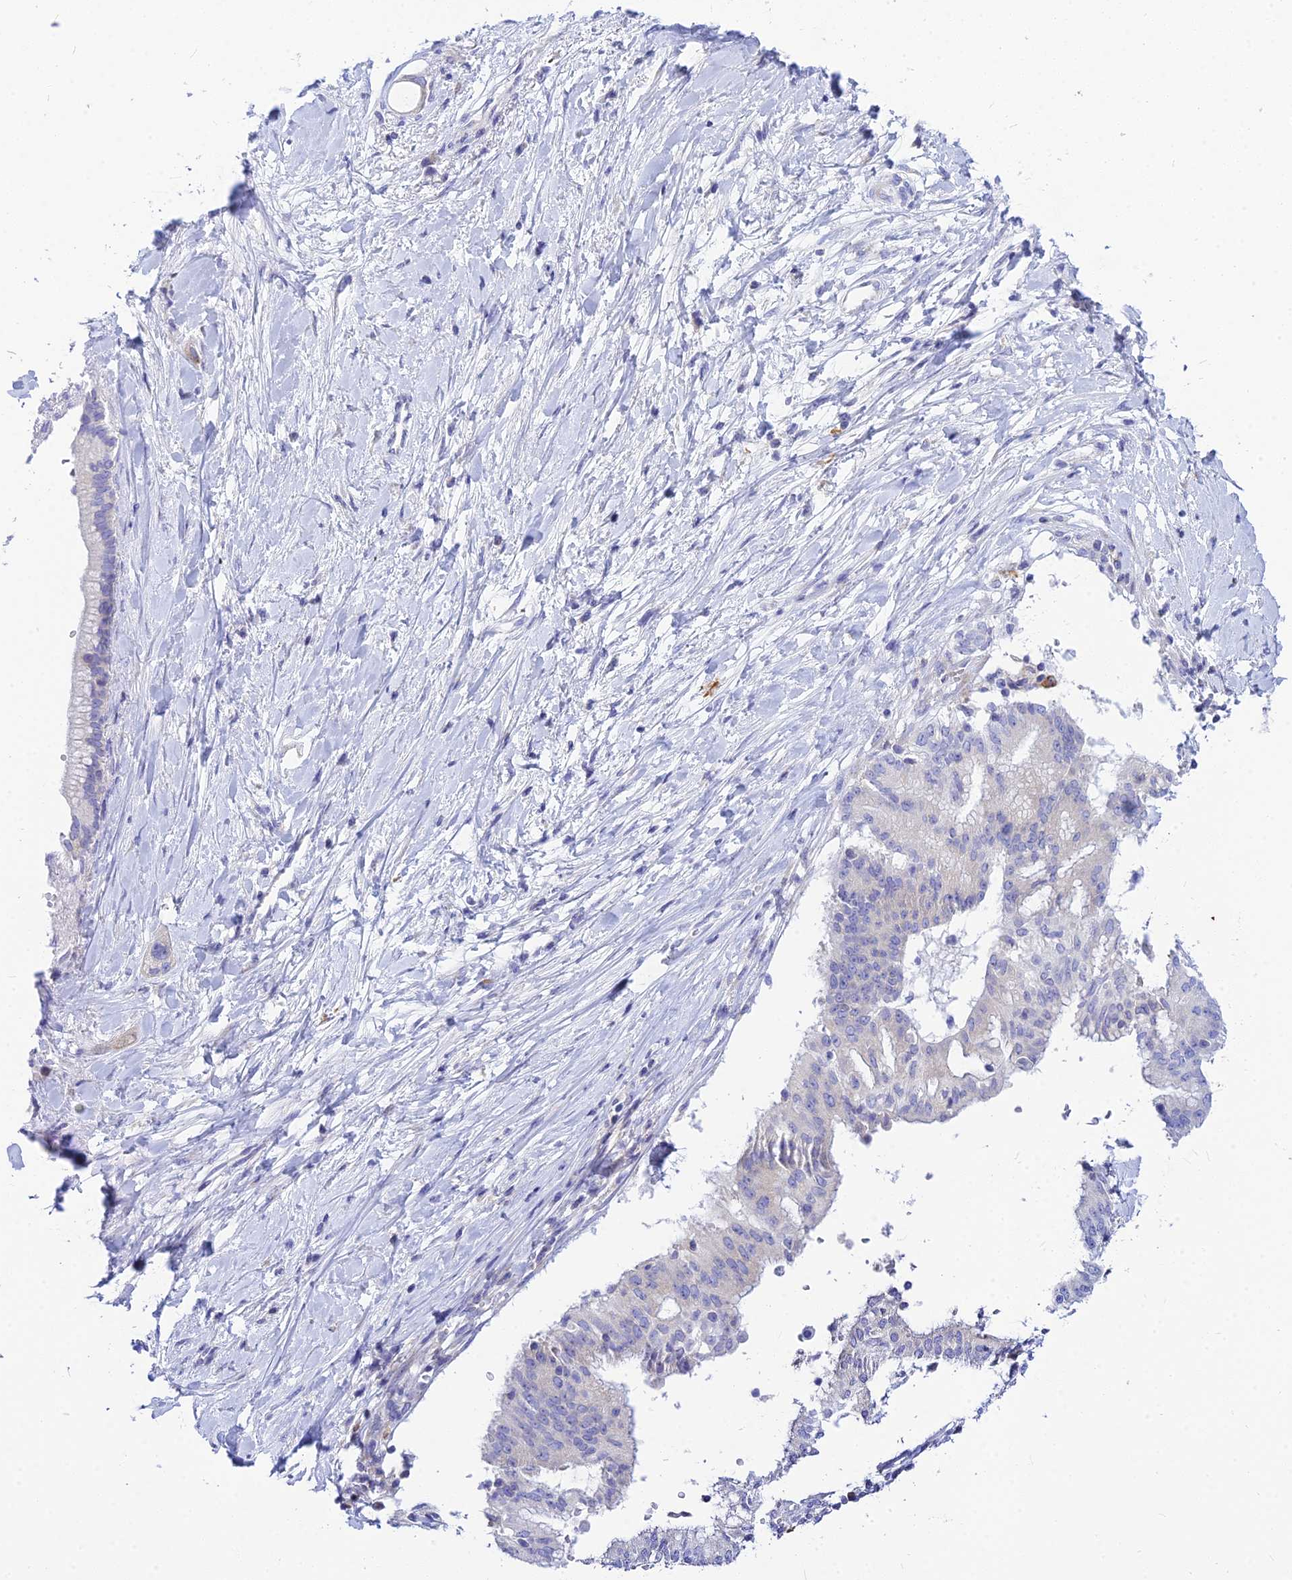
{"staining": {"intensity": "negative", "quantity": "none", "location": "none"}, "tissue": "pancreatic cancer", "cell_type": "Tumor cells", "image_type": "cancer", "snomed": [{"axis": "morphology", "description": "Adenocarcinoma, NOS"}, {"axis": "topography", "description": "Pancreas"}], "caption": "This is an immunohistochemistry micrograph of adenocarcinoma (pancreatic). There is no positivity in tumor cells.", "gene": "CNOT6", "patient": {"sex": "male", "age": 68}}